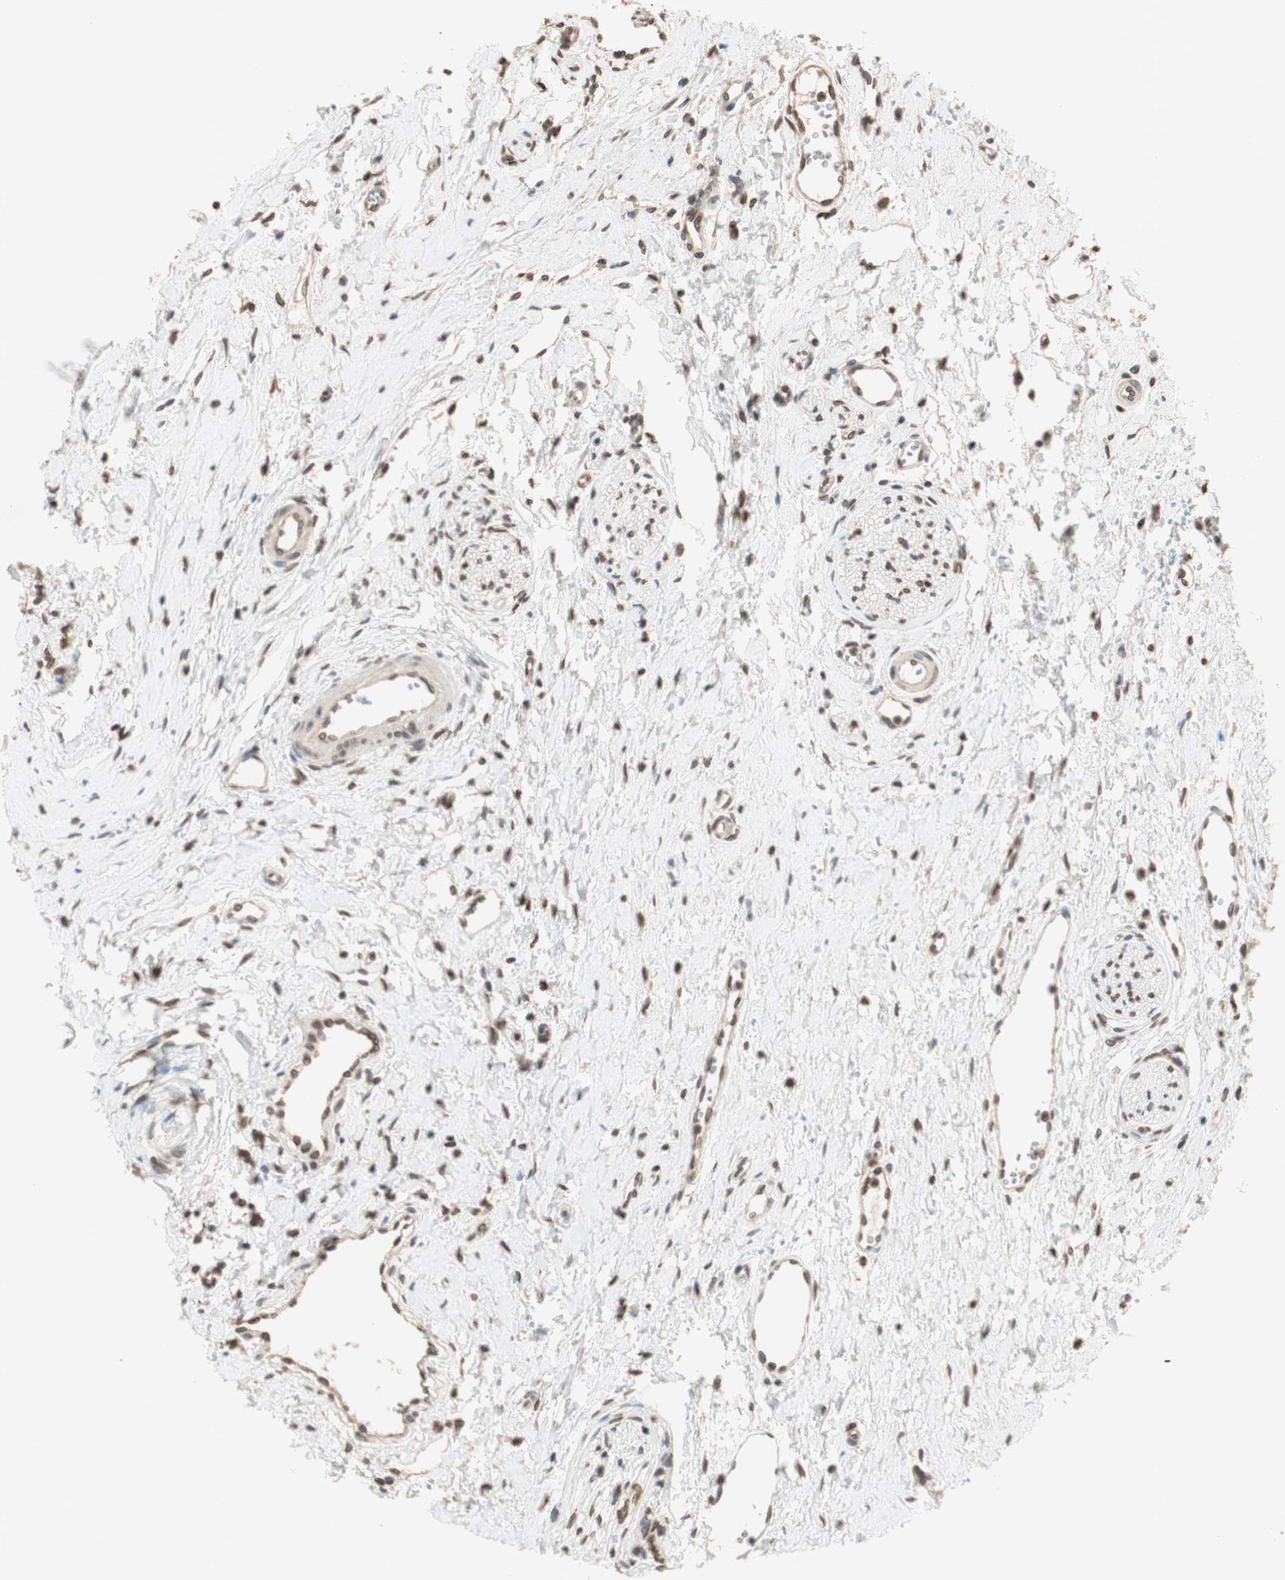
{"staining": {"intensity": "moderate", "quantity": ">75%", "location": "cytoplasmic/membranous,nuclear"}, "tissue": "head and neck cancer", "cell_type": "Tumor cells", "image_type": "cancer", "snomed": [{"axis": "morphology", "description": "Adenocarcinoma, NOS"}, {"axis": "morphology", "description": "Adenoma, NOS"}, {"axis": "topography", "description": "Head-Neck"}], "caption": "Brown immunohistochemical staining in human adenocarcinoma (head and neck) displays moderate cytoplasmic/membranous and nuclear positivity in approximately >75% of tumor cells.", "gene": "TMPO", "patient": {"sex": "female", "age": 55}}